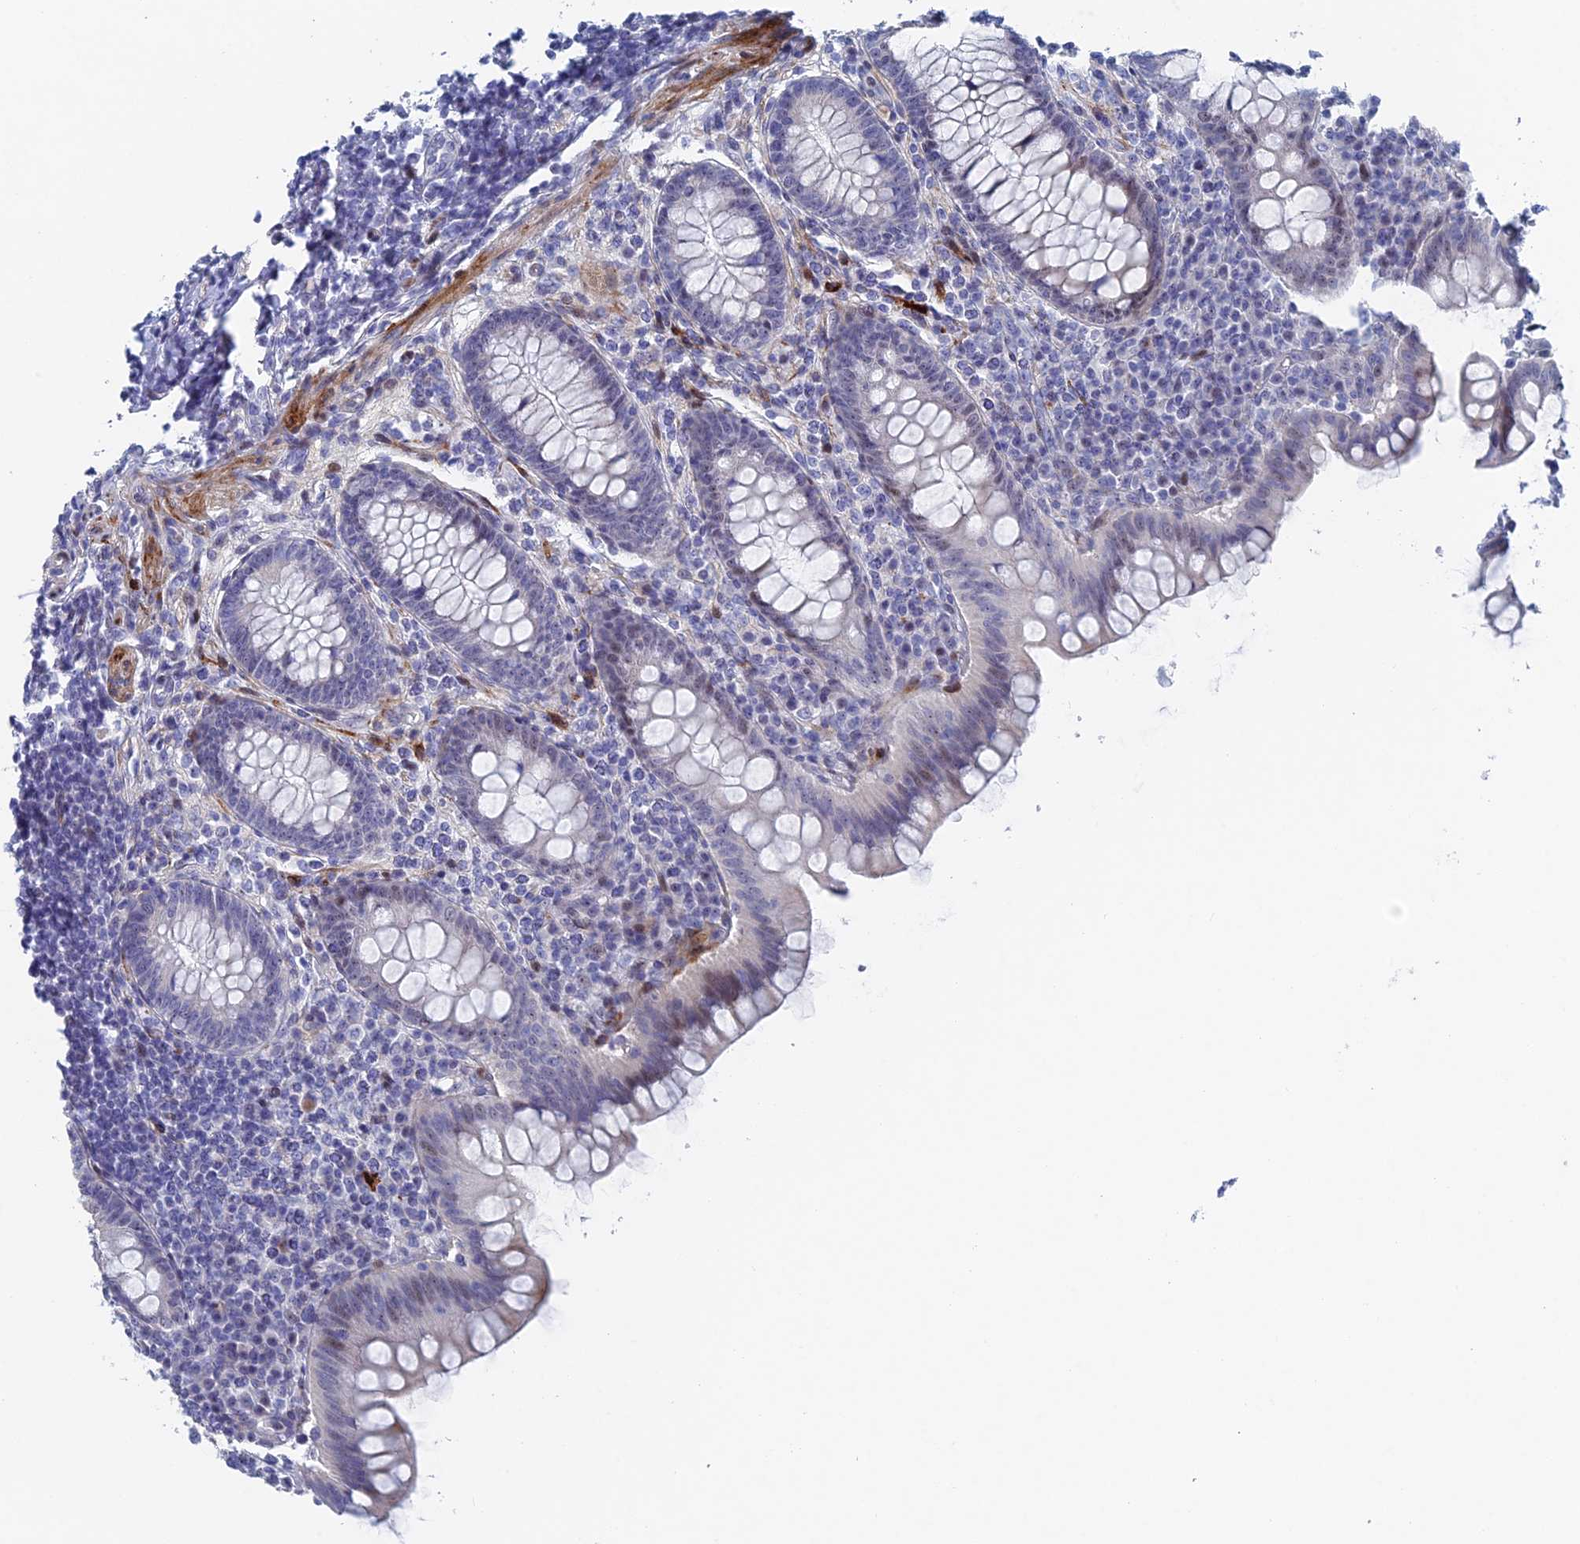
{"staining": {"intensity": "moderate", "quantity": "<25%", "location": "cytoplasmic/membranous"}, "tissue": "appendix", "cell_type": "Glandular cells", "image_type": "normal", "snomed": [{"axis": "morphology", "description": "Normal tissue, NOS"}, {"axis": "topography", "description": "Appendix"}], "caption": "This histopathology image exhibits unremarkable appendix stained with IHC to label a protein in brown. The cytoplasmic/membranous of glandular cells show moderate positivity for the protein. Nuclei are counter-stained blue.", "gene": "DRGX", "patient": {"sex": "female", "age": 33}}